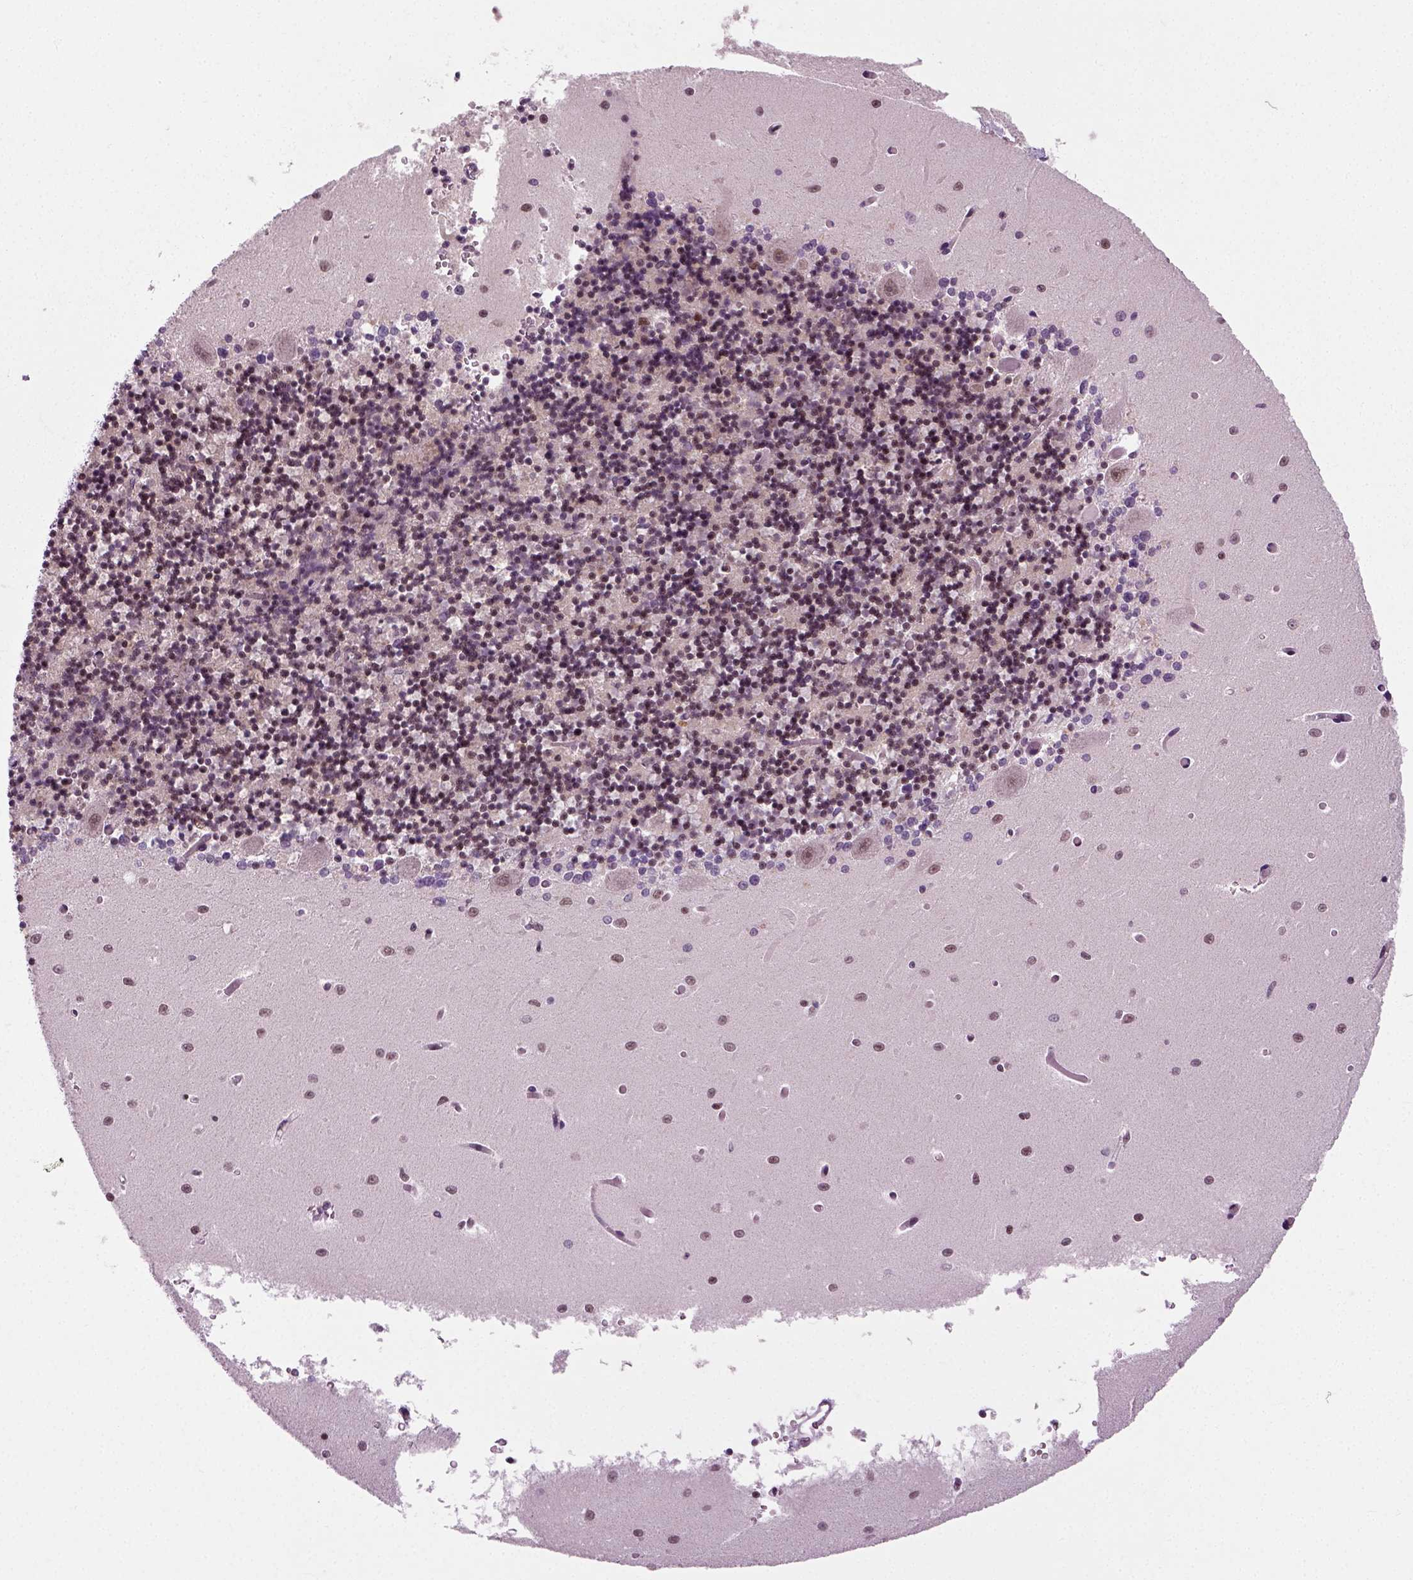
{"staining": {"intensity": "negative", "quantity": "none", "location": "none"}, "tissue": "cerebellum", "cell_type": "Cells in granular layer", "image_type": "normal", "snomed": [{"axis": "morphology", "description": "Normal tissue, NOS"}, {"axis": "topography", "description": "Cerebellum"}], "caption": "Cells in granular layer show no significant protein expression in normal cerebellum.", "gene": "RCOR3", "patient": {"sex": "female", "age": 64}}